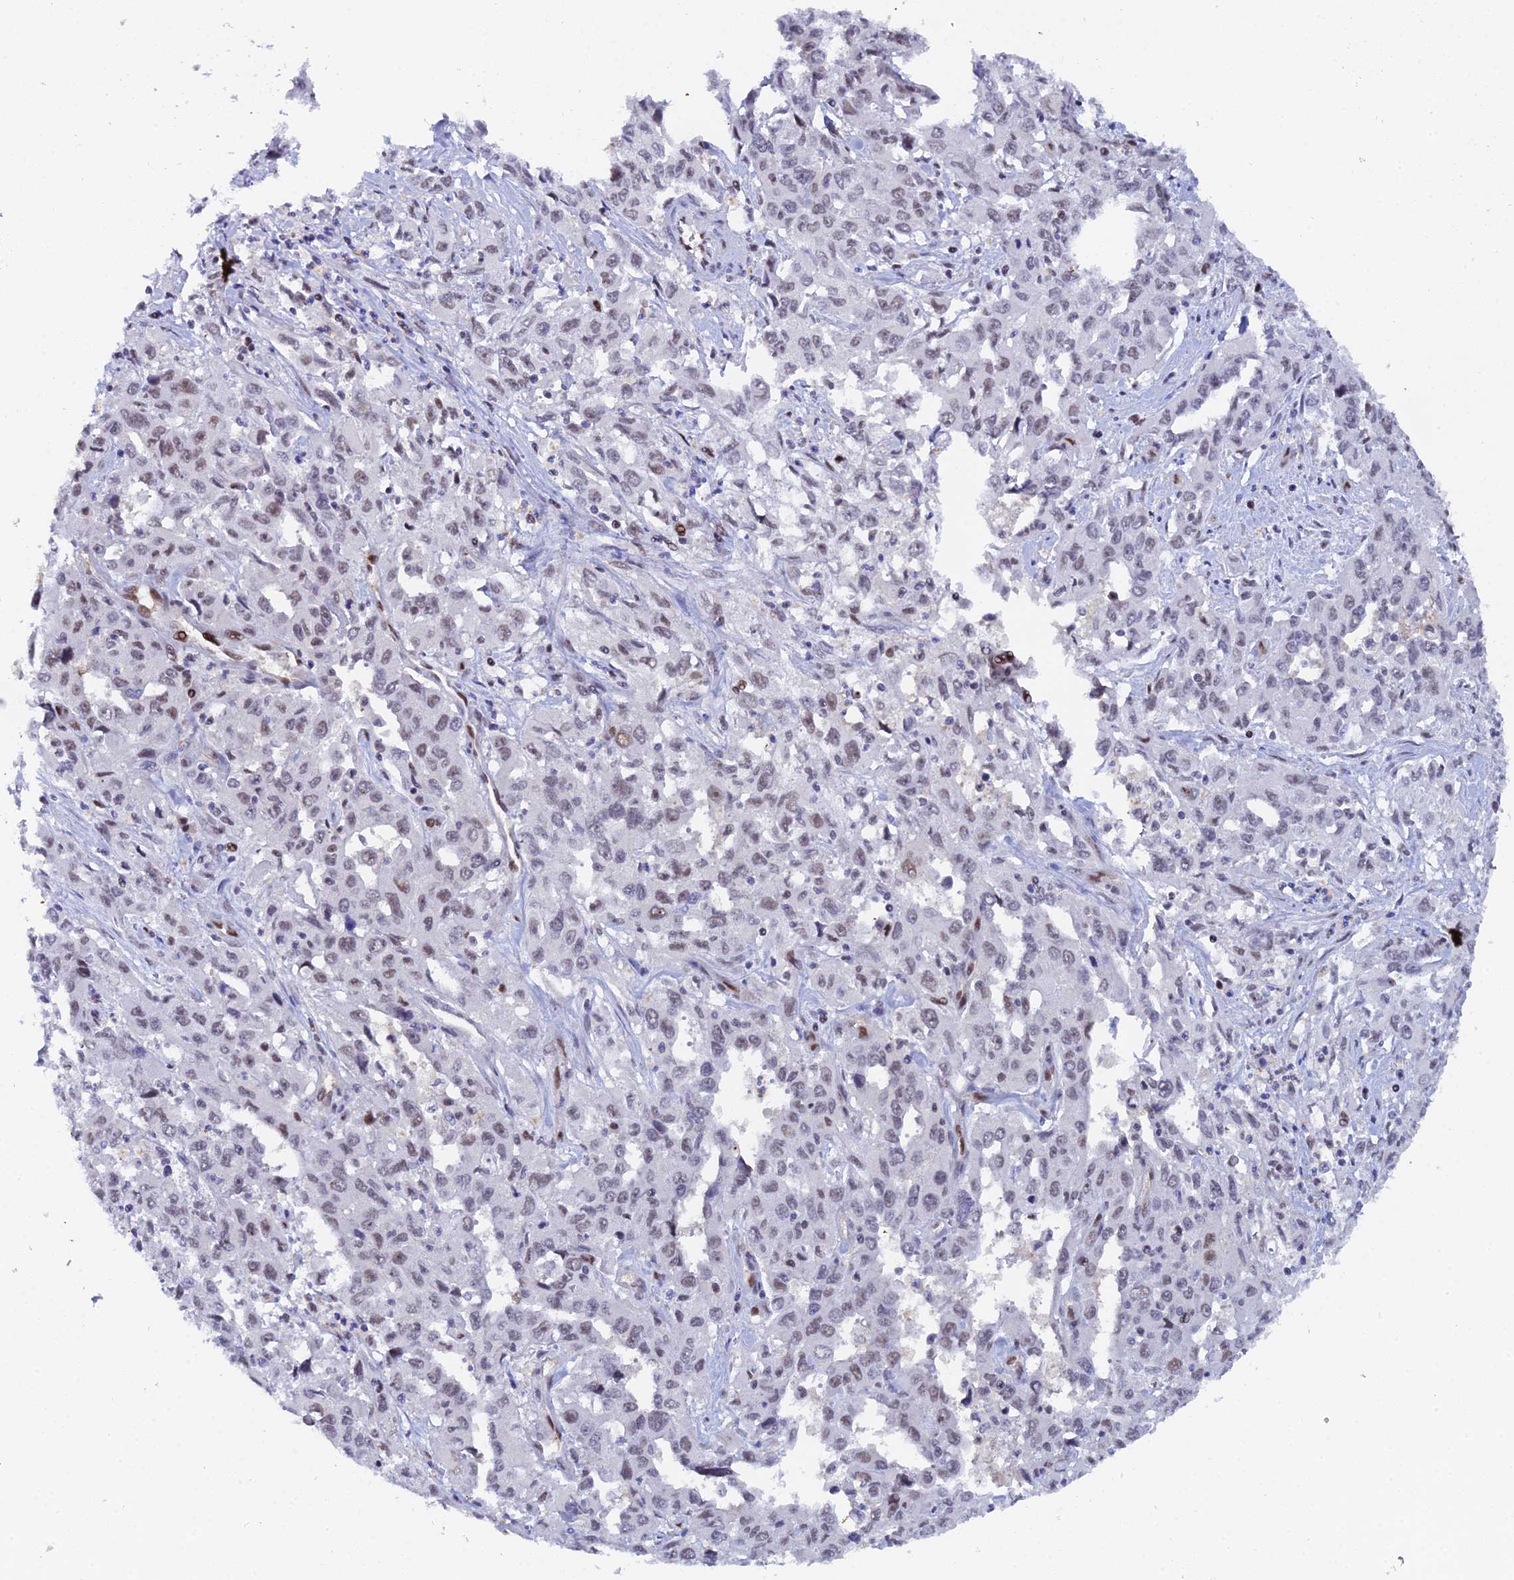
{"staining": {"intensity": "weak", "quantity": ">75%", "location": "nuclear"}, "tissue": "liver cancer", "cell_type": "Tumor cells", "image_type": "cancer", "snomed": [{"axis": "morphology", "description": "Carcinoma, Hepatocellular, NOS"}, {"axis": "topography", "description": "Liver"}], "caption": "This is a histology image of IHC staining of hepatocellular carcinoma (liver), which shows weak expression in the nuclear of tumor cells.", "gene": "TIFA", "patient": {"sex": "male", "age": 63}}